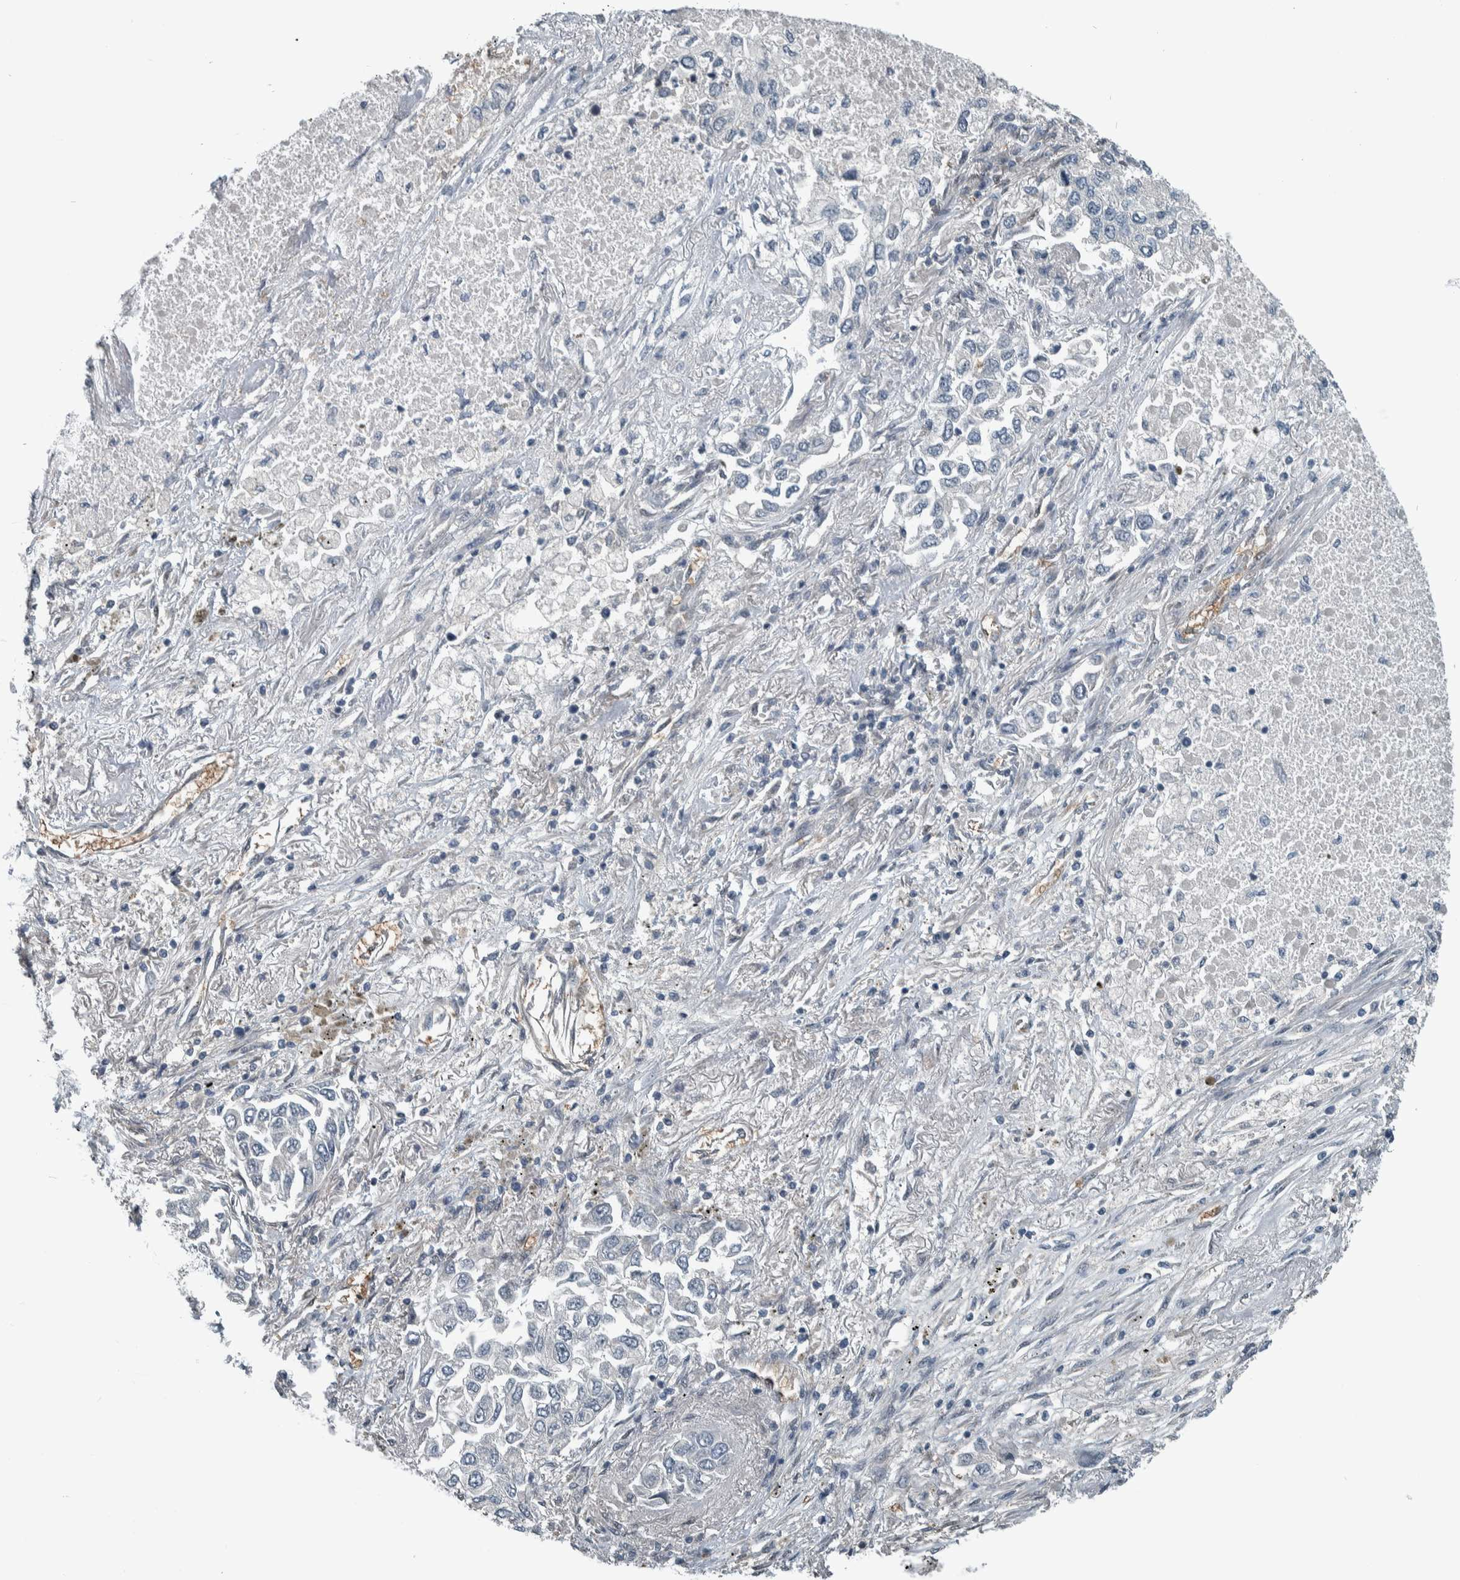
{"staining": {"intensity": "negative", "quantity": "none", "location": "none"}, "tissue": "lung cancer", "cell_type": "Tumor cells", "image_type": "cancer", "snomed": [{"axis": "morphology", "description": "Inflammation, NOS"}, {"axis": "morphology", "description": "Adenocarcinoma, NOS"}, {"axis": "topography", "description": "Lung"}], "caption": "Lung cancer (adenocarcinoma) was stained to show a protein in brown. There is no significant expression in tumor cells.", "gene": "ALAD", "patient": {"sex": "male", "age": 63}}